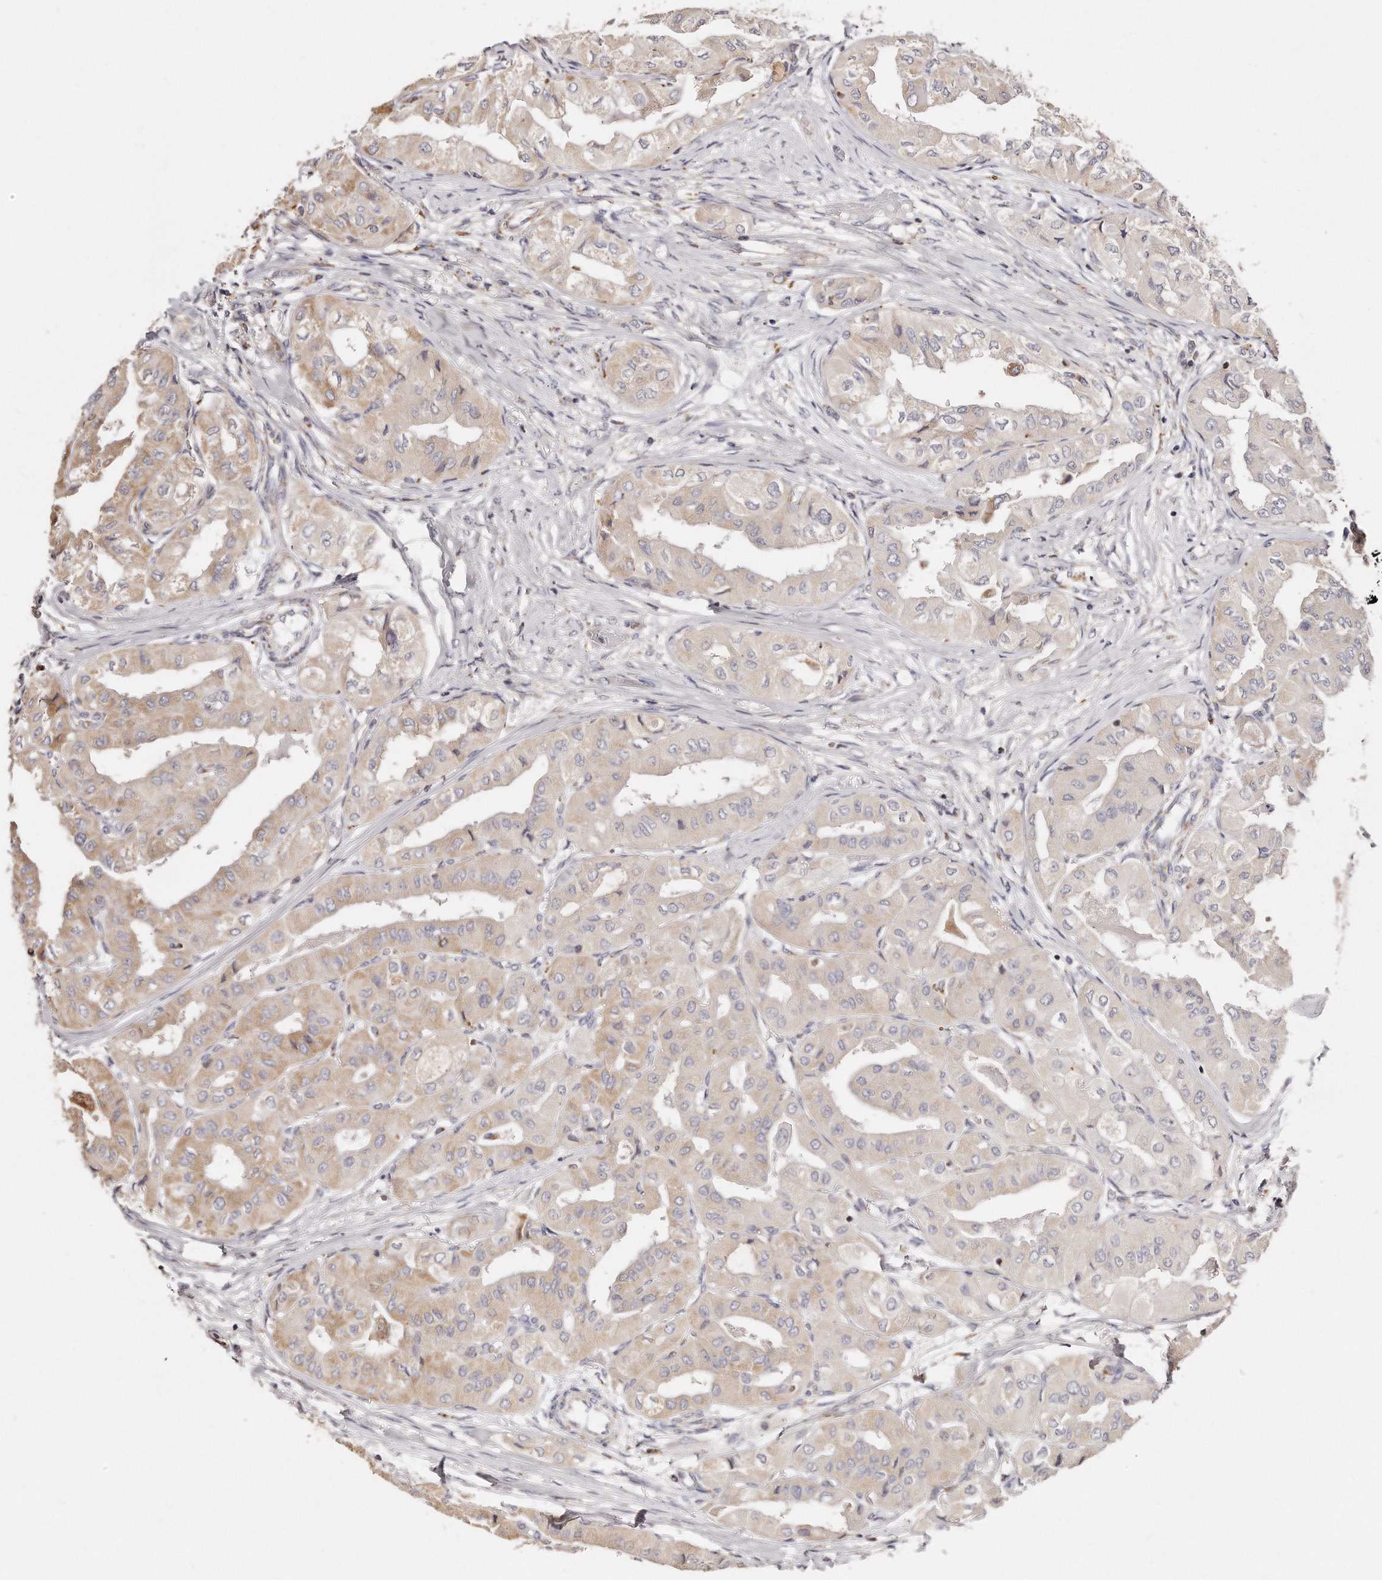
{"staining": {"intensity": "weak", "quantity": "25%-75%", "location": "cytoplasmic/membranous"}, "tissue": "thyroid cancer", "cell_type": "Tumor cells", "image_type": "cancer", "snomed": [{"axis": "morphology", "description": "Papillary adenocarcinoma, NOS"}, {"axis": "topography", "description": "Thyroid gland"}], "caption": "Immunohistochemistry (IHC) of papillary adenocarcinoma (thyroid) displays low levels of weak cytoplasmic/membranous staining in approximately 25%-75% of tumor cells.", "gene": "RTKN", "patient": {"sex": "female", "age": 59}}